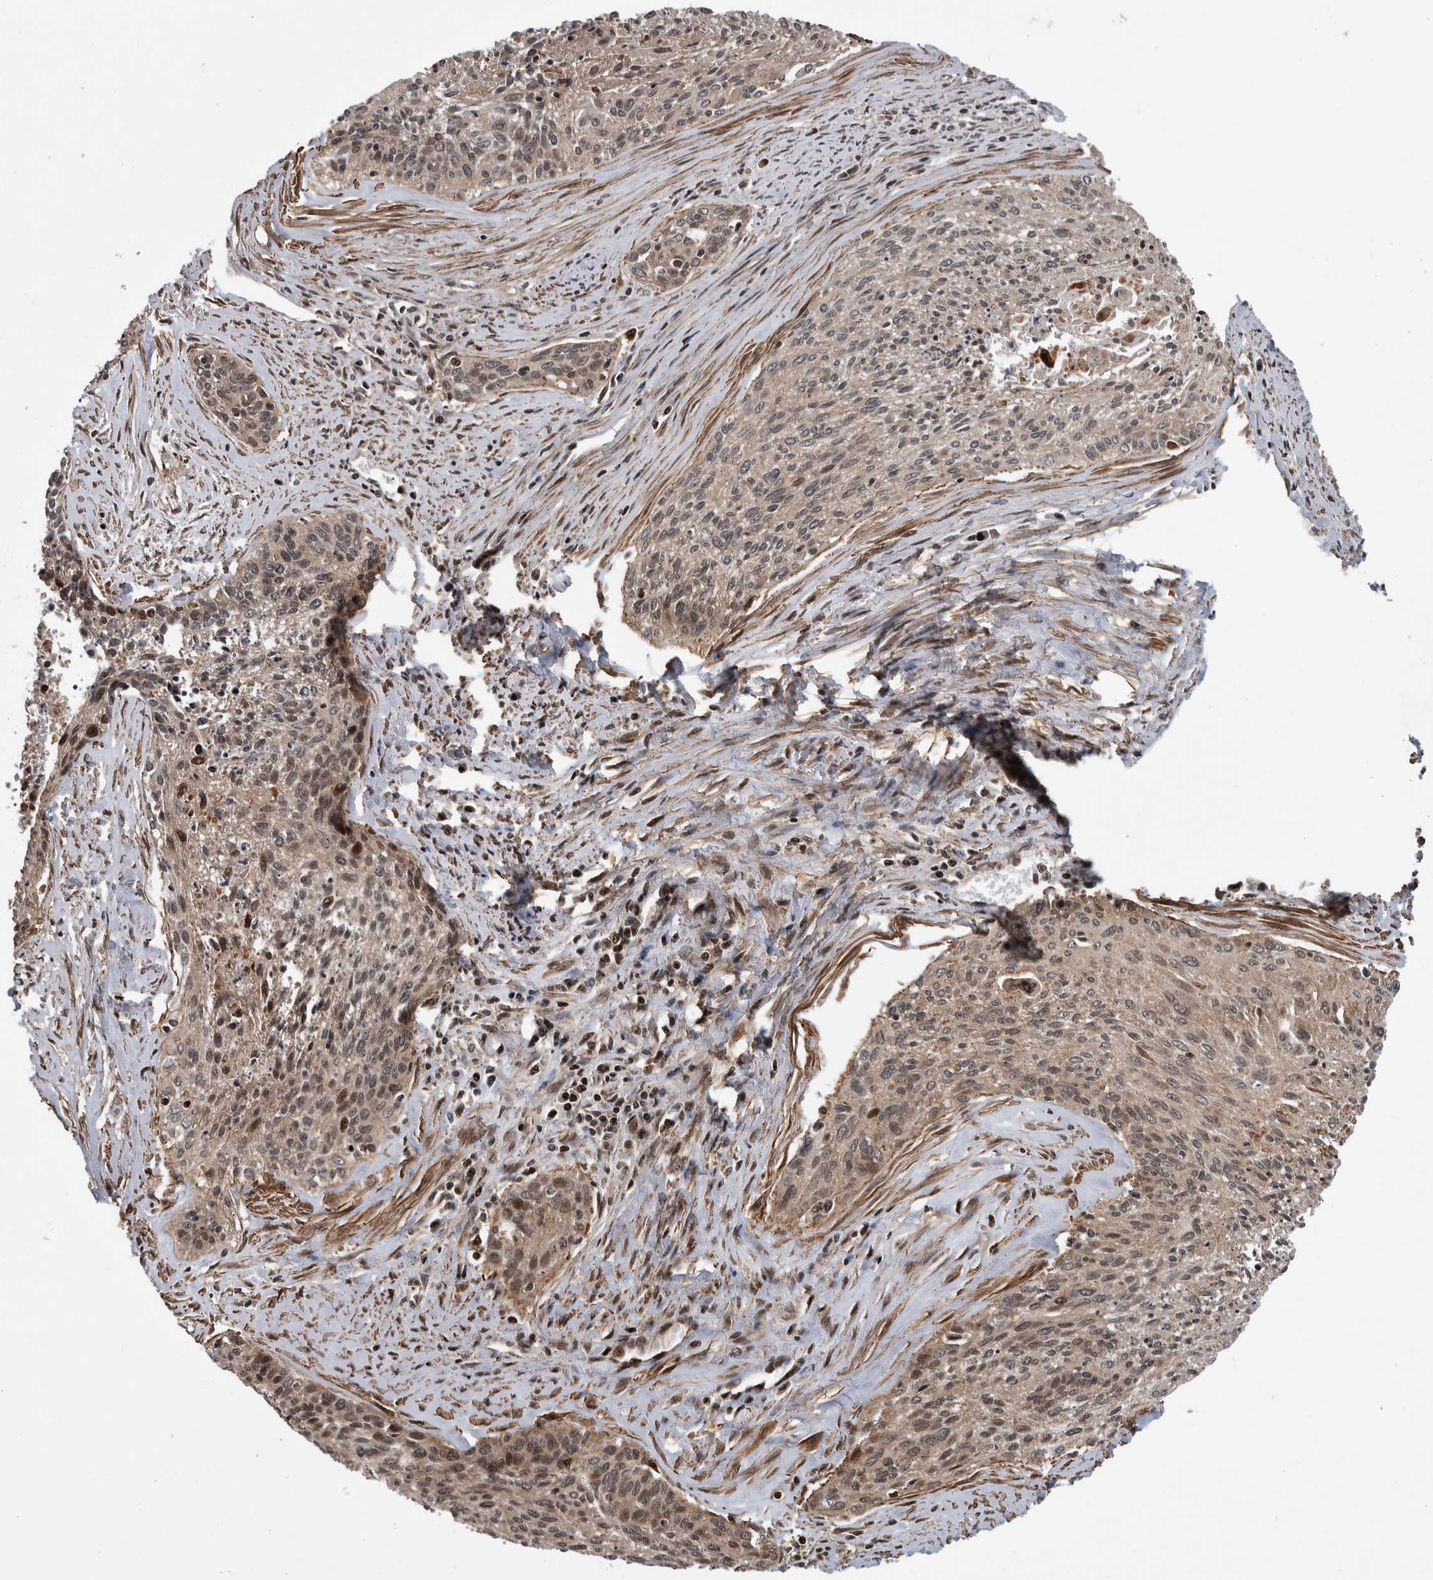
{"staining": {"intensity": "weak", "quantity": ">75%", "location": "cytoplasmic/membranous"}, "tissue": "cervical cancer", "cell_type": "Tumor cells", "image_type": "cancer", "snomed": [{"axis": "morphology", "description": "Squamous cell carcinoma, NOS"}, {"axis": "topography", "description": "Cervix"}], "caption": "Brown immunohistochemical staining in cervical squamous cell carcinoma exhibits weak cytoplasmic/membranous expression in approximately >75% of tumor cells. The staining was performed using DAB to visualize the protein expression in brown, while the nuclei were stained in blue with hematoxylin (Magnification: 20x).", "gene": "ARFGEF1", "patient": {"sex": "female", "age": 55}}